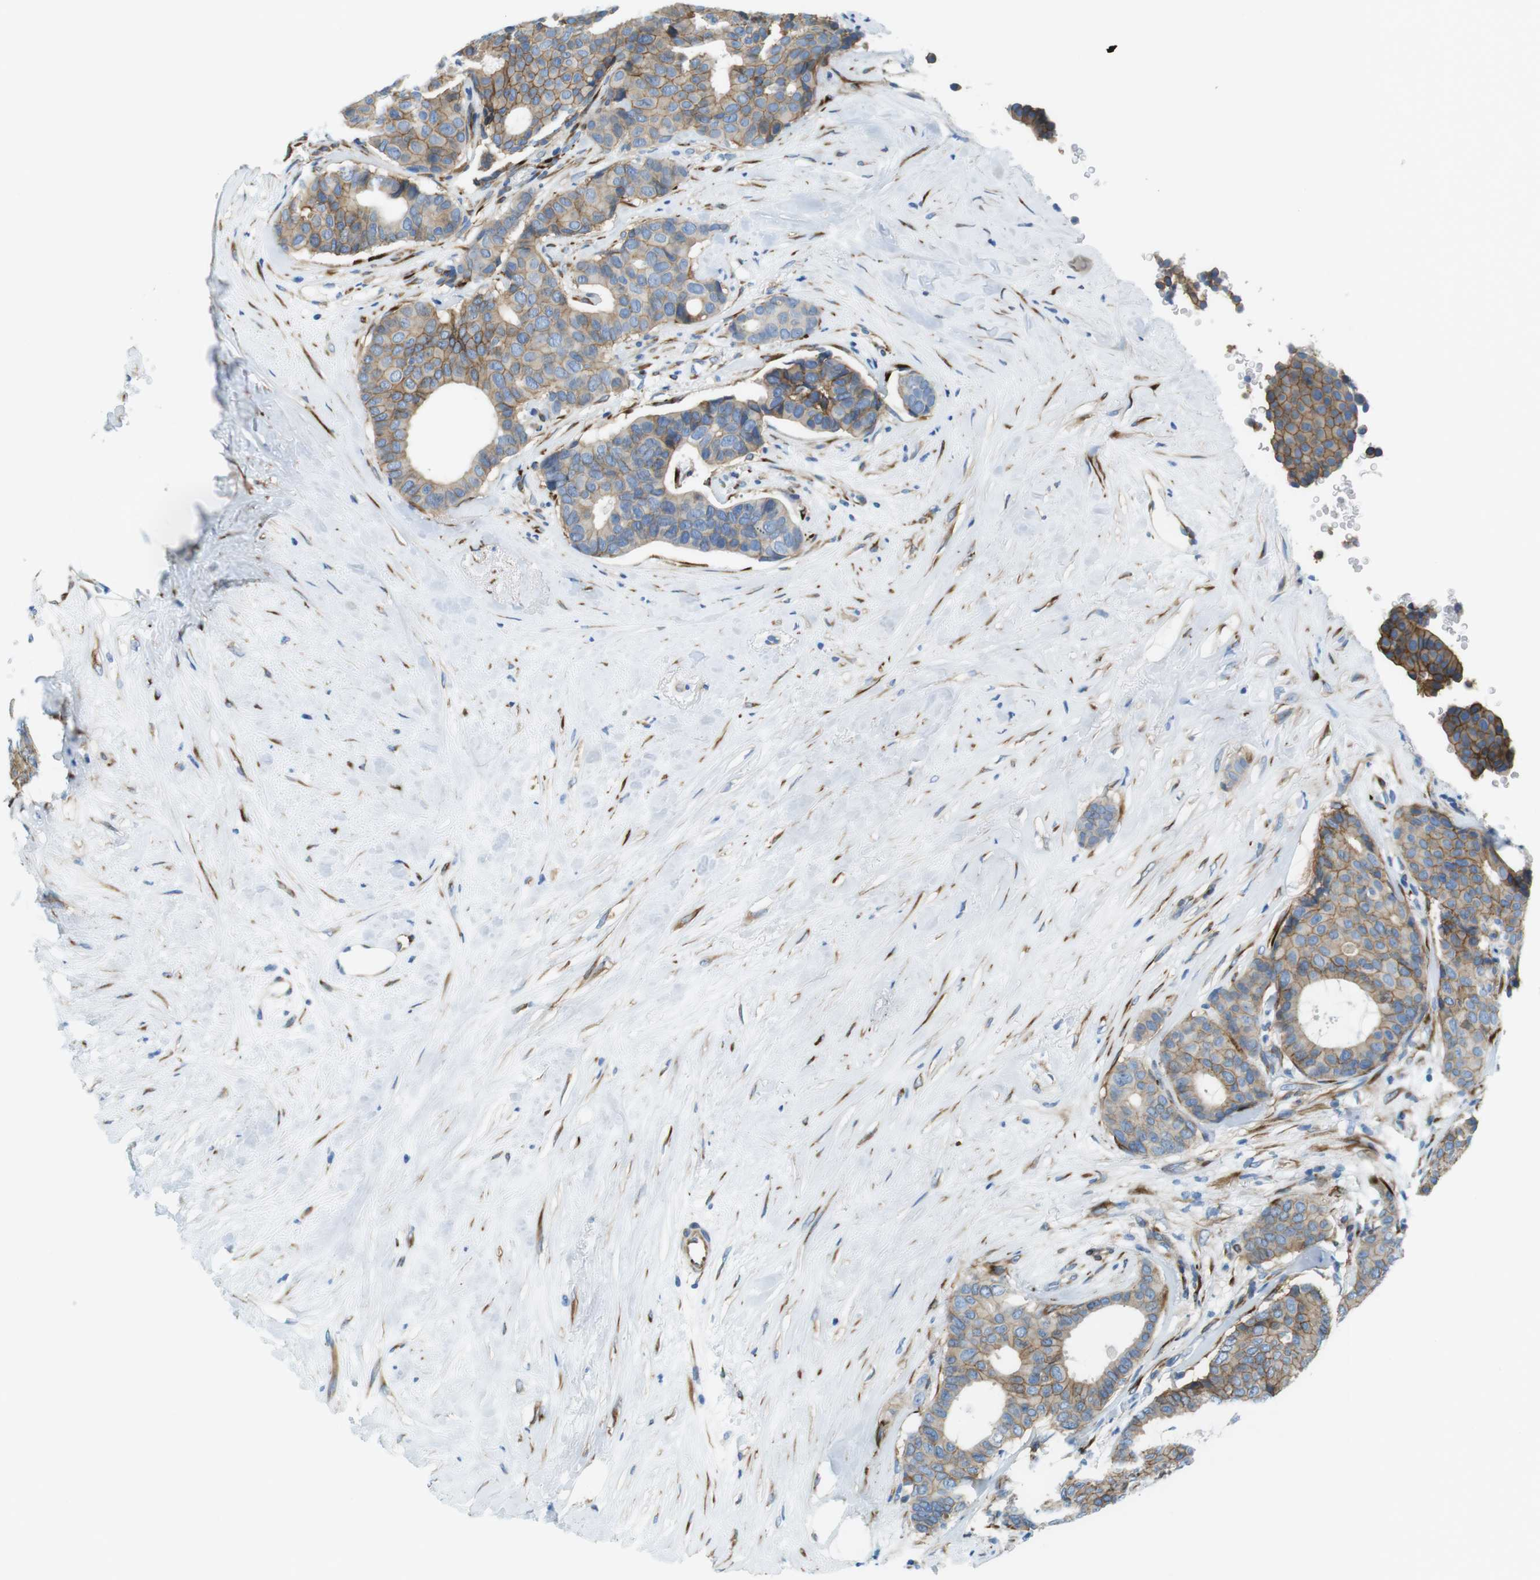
{"staining": {"intensity": "moderate", "quantity": "25%-75%", "location": "cytoplasmic/membranous"}, "tissue": "breast cancer", "cell_type": "Tumor cells", "image_type": "cancer", "snomed": [{"axis": "morphology", "description": "Duct carcinoma"}, {"axis": "topography", "description": "Breast"}], "caption": "Protein analysis of intraductal carcinoma (breast) tissue shows moderate cytoplasmic/membranous staining in about 25%-75% of tumor cells. (Stains: DAB in brown, nuclei in blue, Microscopy: brightfield microscopy at high magnification).", "gene": "EMP2", "patient": {"sex": "female", "age": 75}}